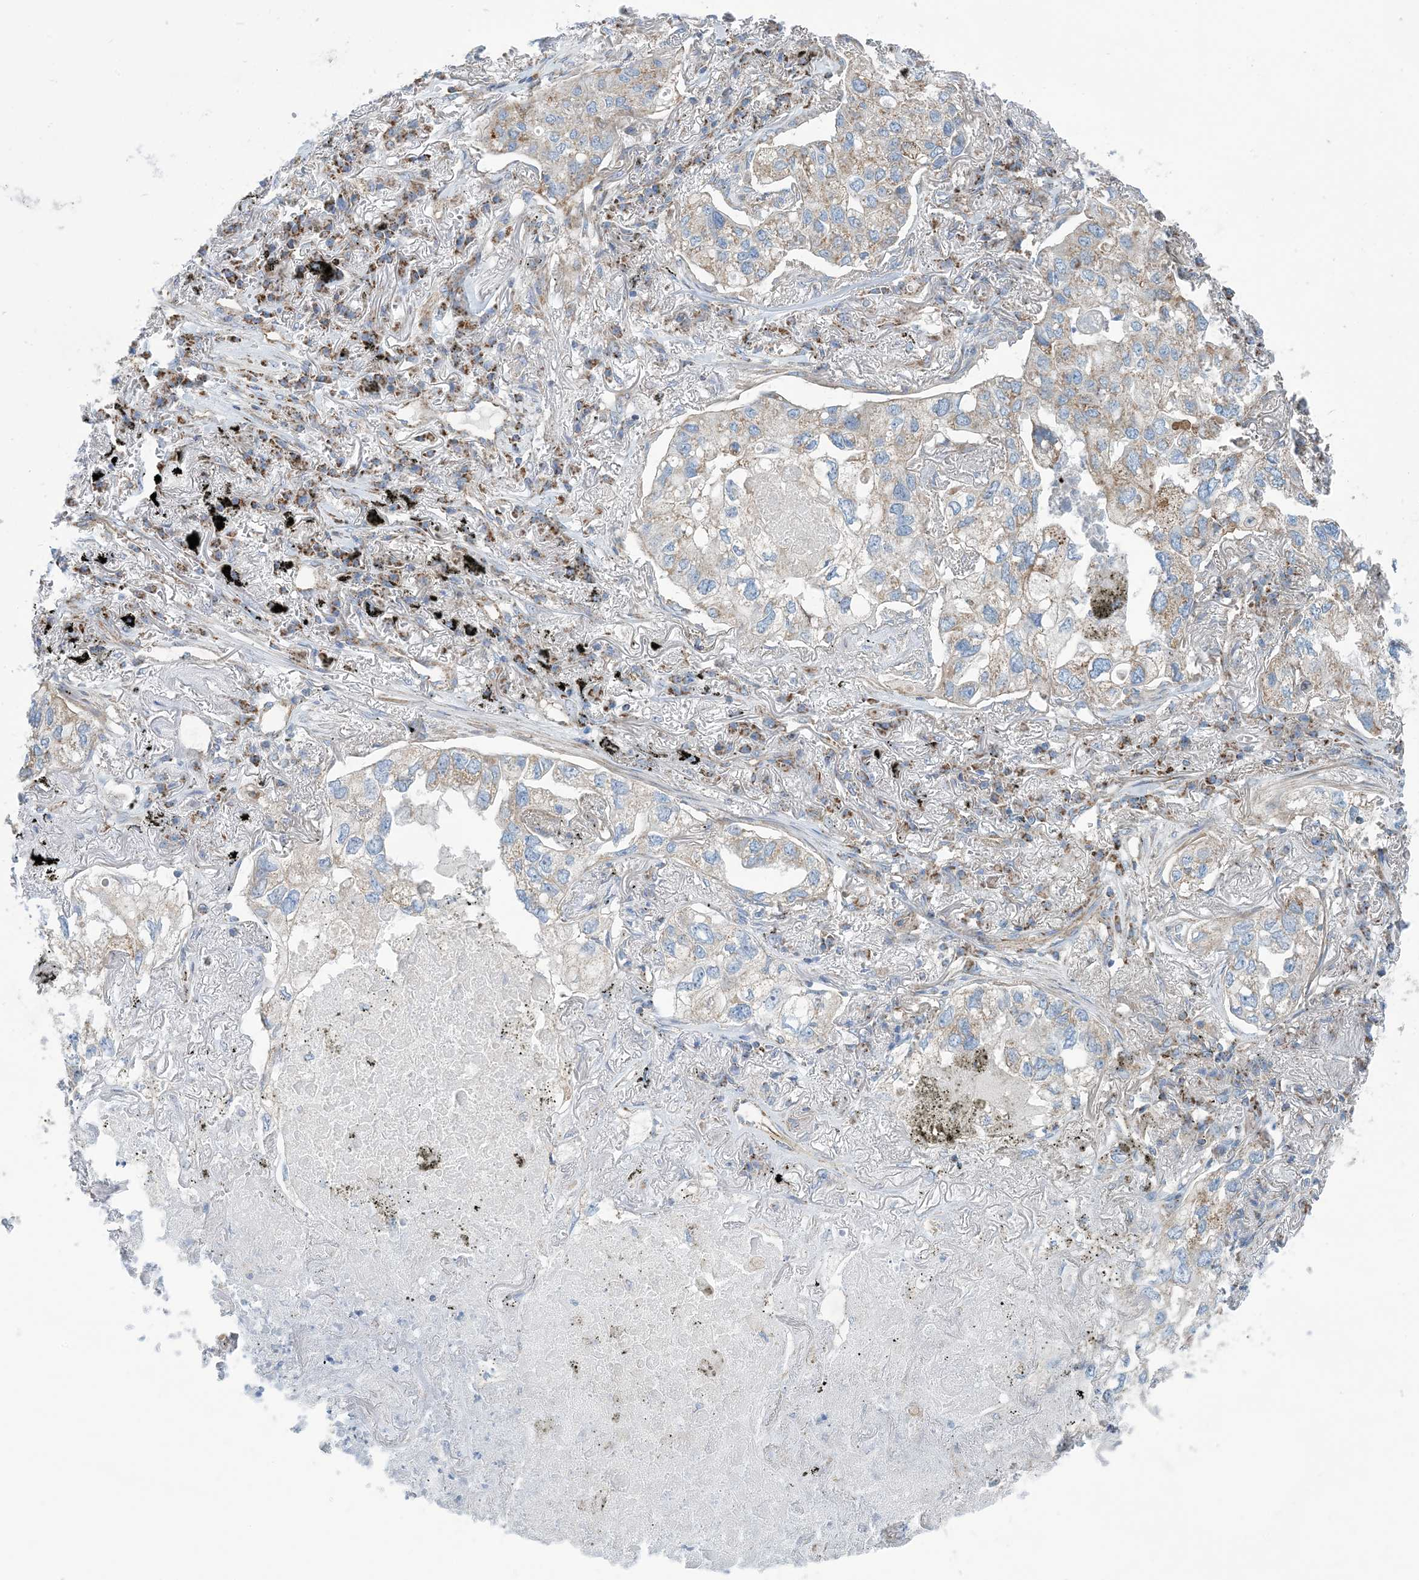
{"staining": {"intensity": "weak", "quantity": "<25%", "location": "cytoplasmic/membranous"}, "tissue": "lung cancer", "cell_type": "Tumor cells", "image_type": "cancer", "snomed": [{"axis": "morphology", "description": "Adenocarcinoma, NOS"}, {"axis": "topography", "description": "Lung"}], "caption": "IHC micrograph of adenocarcinoma (lung) stained for a protein (brown), which shows no positivity in tumor cells. (DAB (3,3'-diaminobenzidine) IHC visualized using brightfield microscopy, high magnification).", "gene": "PHOSPHO2", "patient": {"sex": "male", "age": 65}}